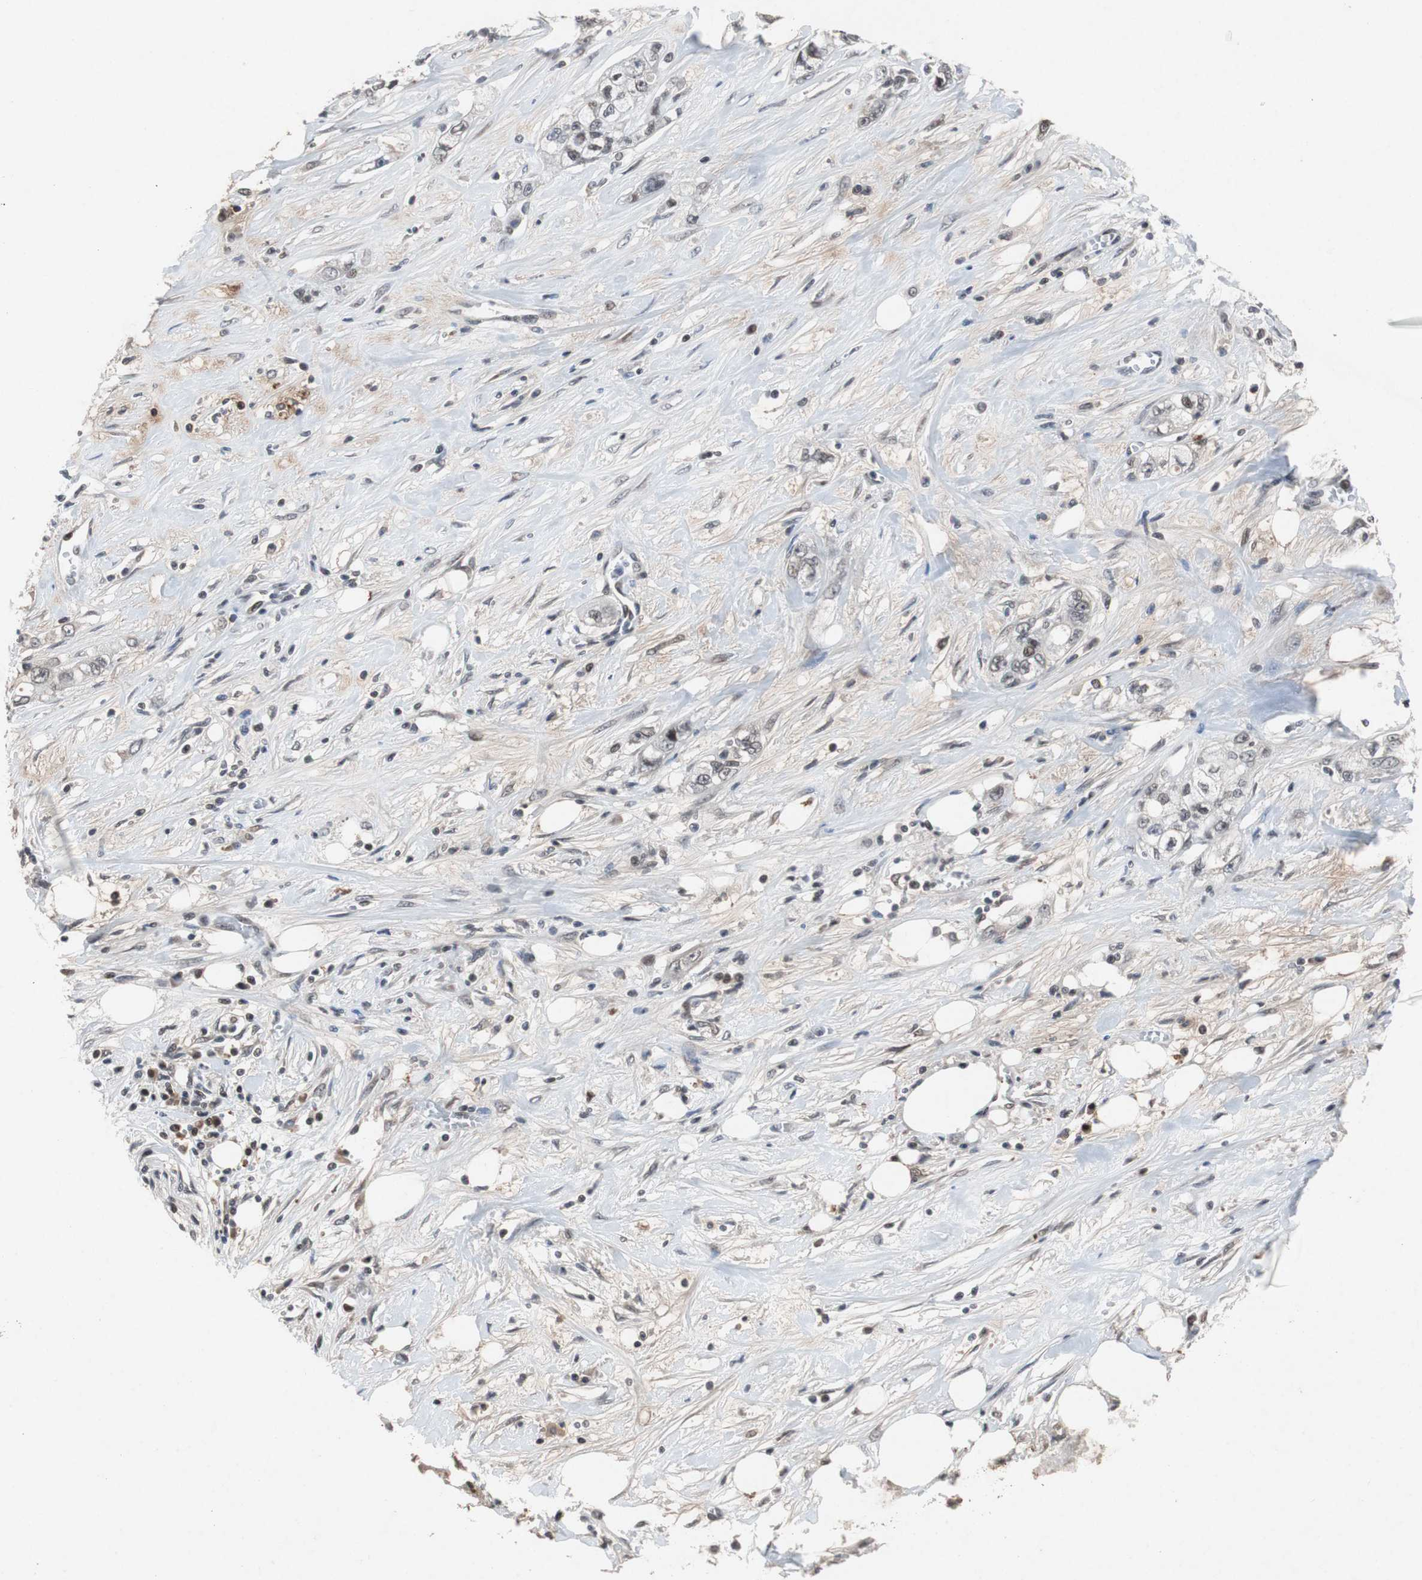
{"staining": {"intensity": "negative", "quantity": "none", "location": "none"}, "tissue": "pancreatic cancer", "cell_type": "Tumor cells", "image_type": "cancer", "snomed": [{"axis": "morphology", "description": "Adenocarcinoma, NOS"}, {"axis": "topography", "description": "Pancreas"}], "caption": "Tumor cells show no significant protein expression in pancreatic adenocarcinoma.", "gene": "TP63", "patient": {"sex": "male", "age": 70}}